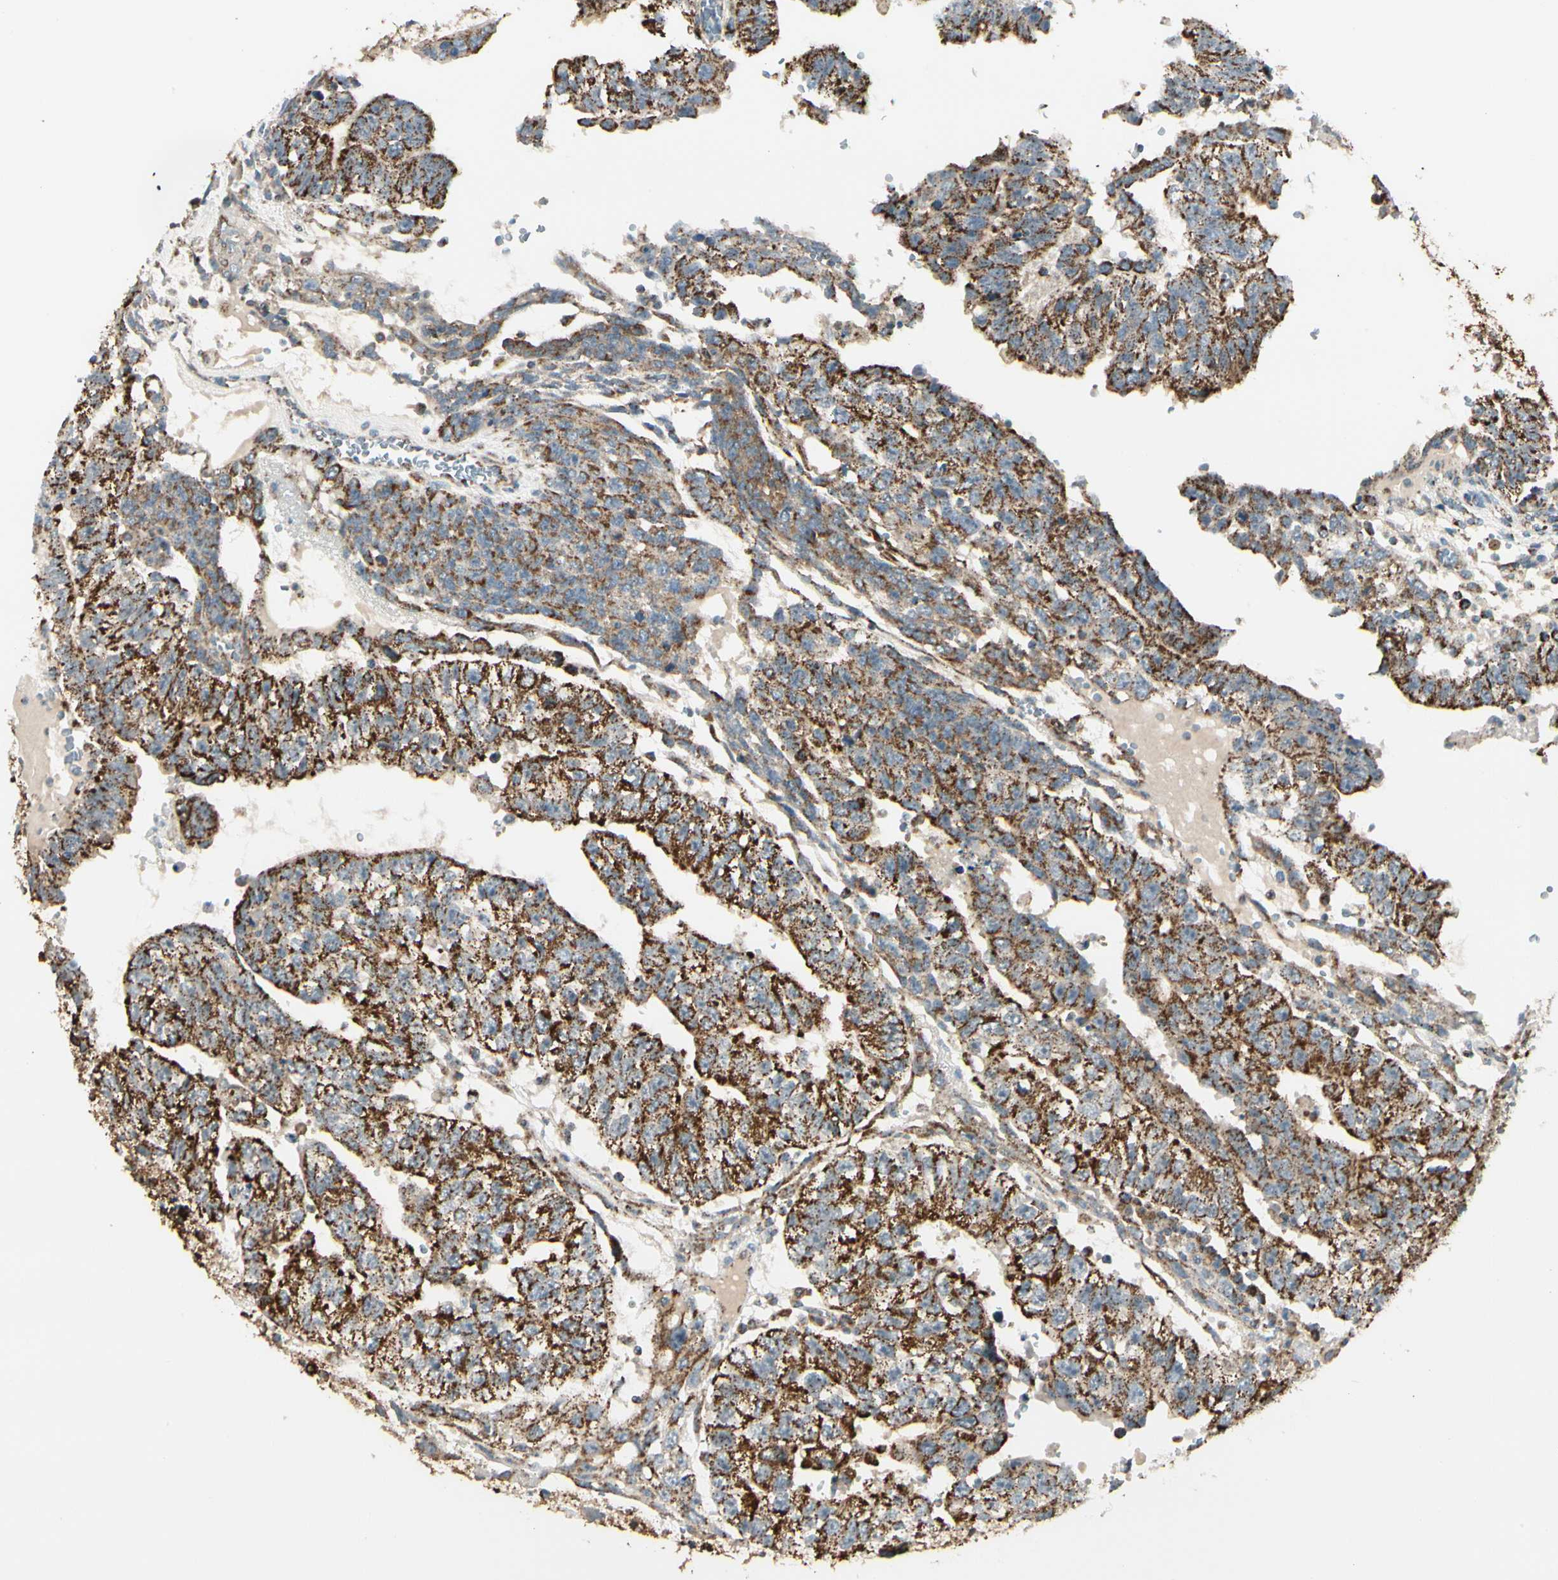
{"staining": {"intensity": "strong", "quantity": ">75%", "location": "cytoplasmic/membranous"}, "tissue": "testis cancer", "cell_type": "Tumor cells", "image_type": "cancer", "snomed": [{"axis": "morphology", "description": "Seminoma, NOS"}, {"axis": "morphology", "description": "Carcinoma, Embryonal, NOS"}, {"axis": "topography", "description": "Testis"}], "caption": "Strong cytoplasmic/membranous expression is identified in approximately >75% of tumor cells in testis seminoma. (IHC, brightfield microscopy, high magnification).", "gene": "ANKS6", "patient": {"sex": "male", "age": 52}}